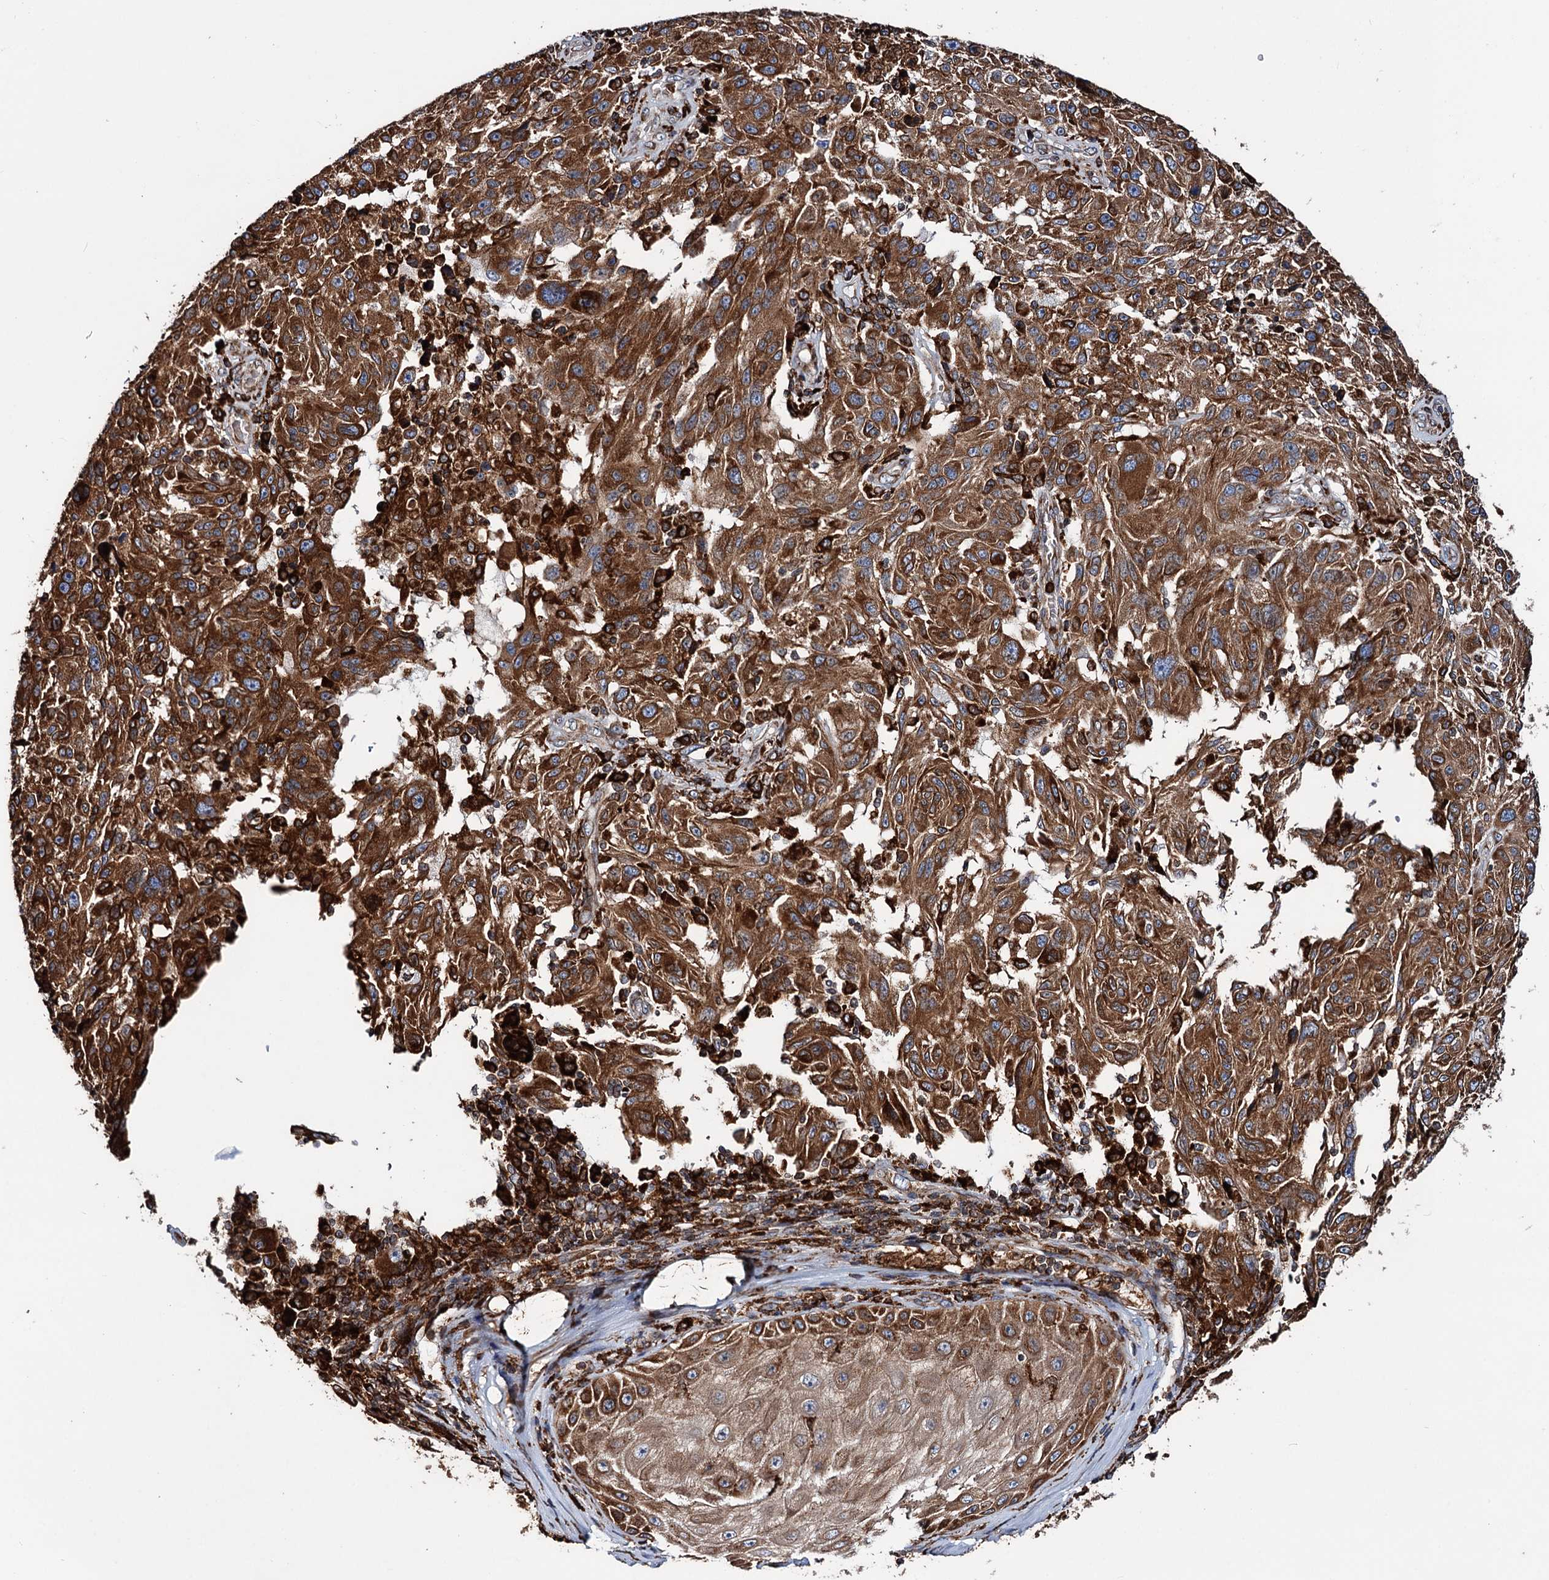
{"staining": {"intensity": "strong", "quantity": ">75%", "location": "cytoplasmic/membranous"}, "tissue": "melanoma", "cell_type": "Tumor cells", "image_type": "cancer", "snomed": [{"axis": "morphology", "description": "Malignant melanoma, NOS"}, {"axis": "topography", "description": "Skin"}], "caption": "Strong cytoplasmic/membranous protein staining is identified in about >75% of tumor cells in malignant melanoma.", "gene": "ERP29", "patient": {"sex": "male", "age": 53}}